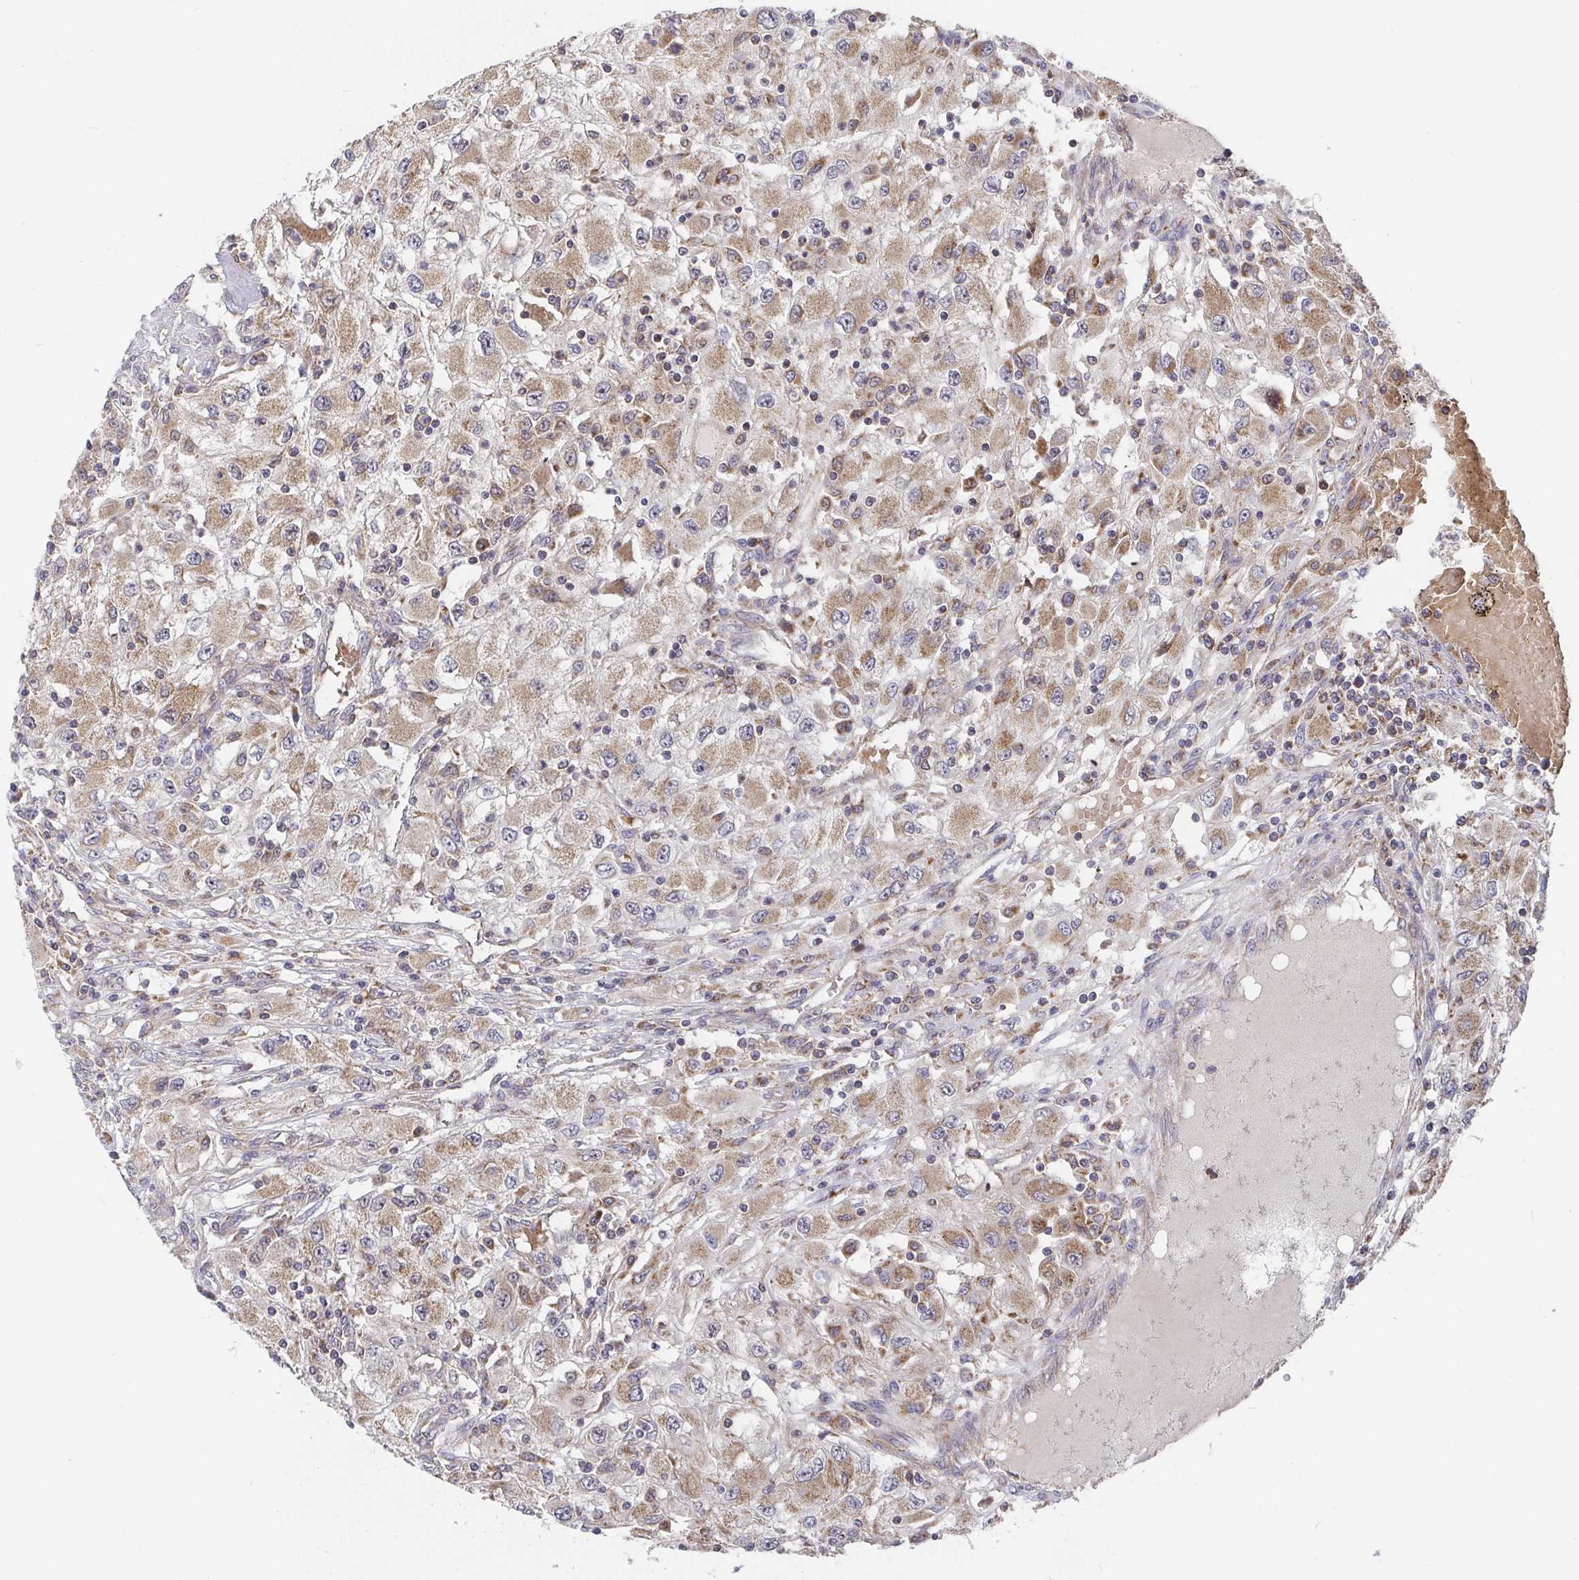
{"staining": {"intensity": "moderate", "quantity": ">75%", "location": "cytoplasmic/membranous"}, "tissue": "renal cancer", "cell_type": "Tumor cells", "image_type": "cancer", "snomed": [{"axis": "morphology", "description": "Adenocarcinoma, NOS"}, {"axis": "topography", "description": "Kidney"}], "caption": "Protein expression analysis of human adenocarcinoma (renal) reveals moderate cytoplasmic/membranous expression in approximately >75% of tumor cells. (brown staining indicates protein expression, while blue staining denotes nuclei).", "gene": "PDF", "patient": {"sex": "female", "age": 67}}